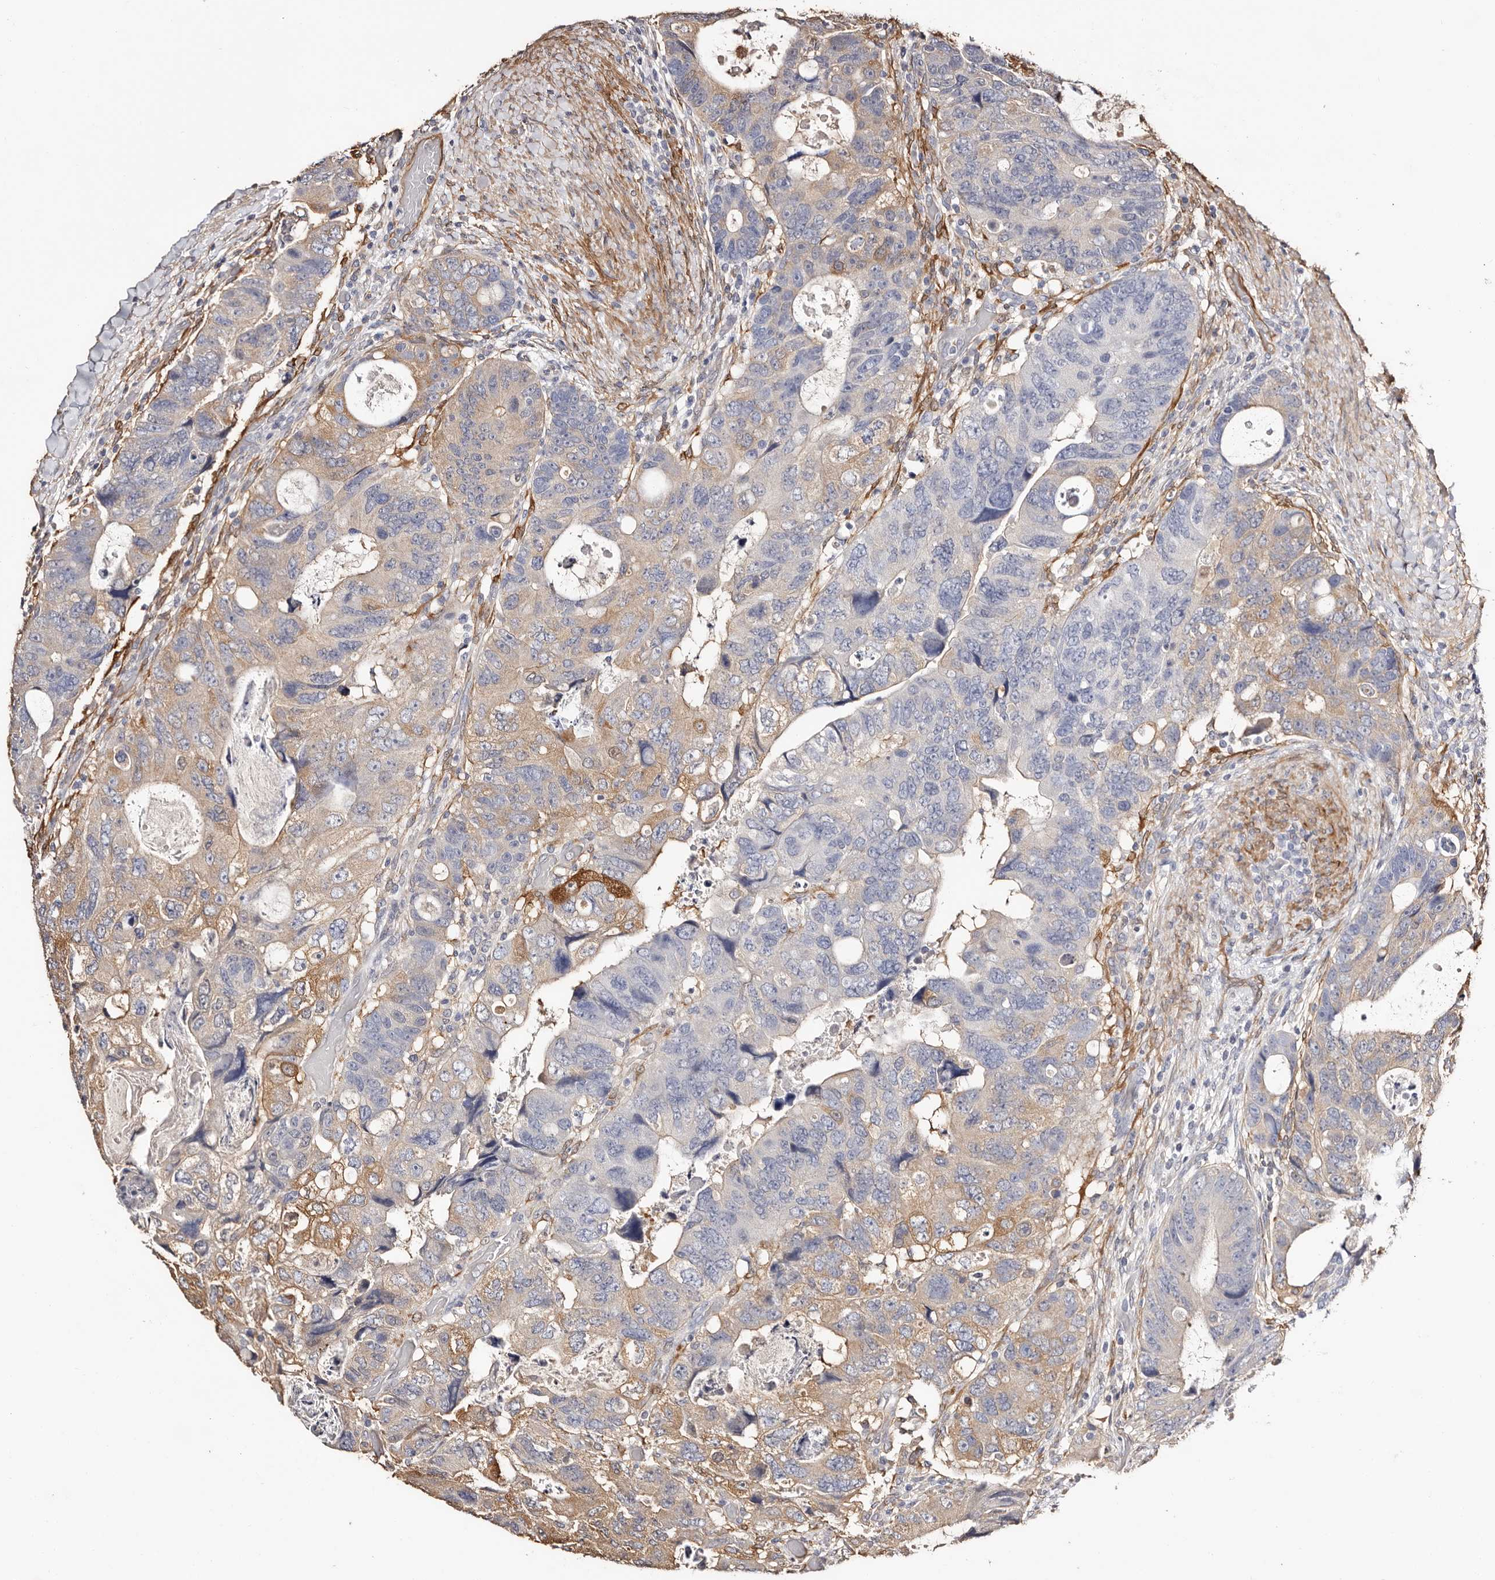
{"staining": {"intensity": "moderate", "quantity": "<25%", "location": "cytoplasmic/membranous"}, "tissue": "colorectal cancer", "cell_type": "Tumor cells", "image_type": "cancer", "snomed": [{"axis": "morphology", "description": "Adenocarcinoma, NOS"}, {"axis": "topography", "description": "Rectum"}], "caption": "Immunohistochemical staining of adenocarcinoma (colorectal) reveals moderate cytoplasmic/membranous protein staining in about <25% of tumor cells.", "gene": "TGM2", "patient": {"sex": "male", "age": 59}}